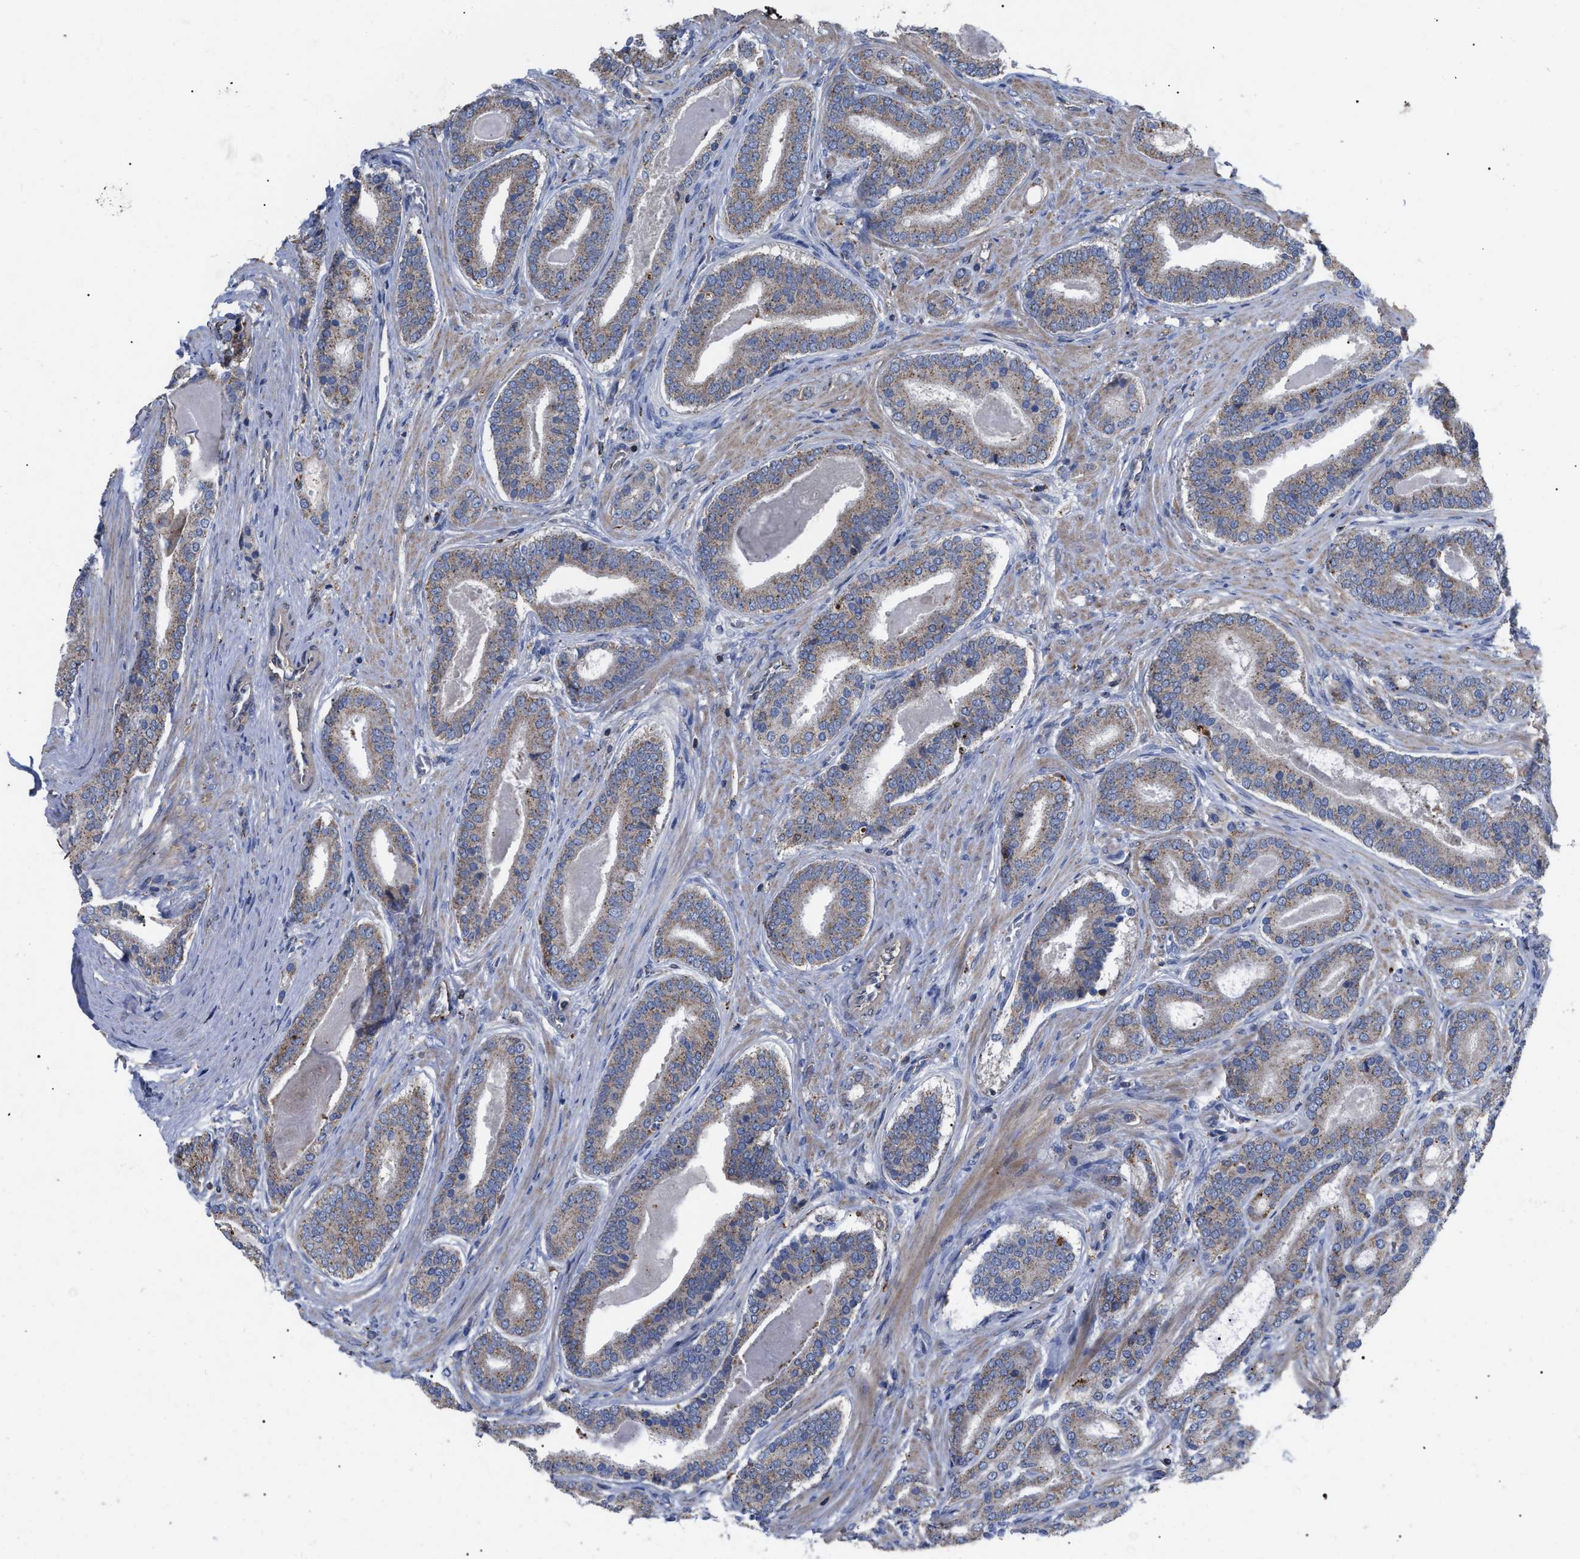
{"staining": {"intensity": "weak", "quantity": "25%-75%", "location": "cytoplasmic/membranous"}, "tissue": "prostate cancer", "cell_type": "Tumor cells", "image_type": "cancer", "snomed": [{"axis": "morphology", "description": "Adenocarcinoma, High grade"}, {"axis": "topography", "description": "Prostate"}], "caption": "Immunohistochemical staining of human prostate cancer shows low levels of weak cytoplasmic/membranous protein expression in approximately 25%-75% of tumor cells.", "gene": "FAM171A2", "patient": {"sex": "male", "age": 60}}